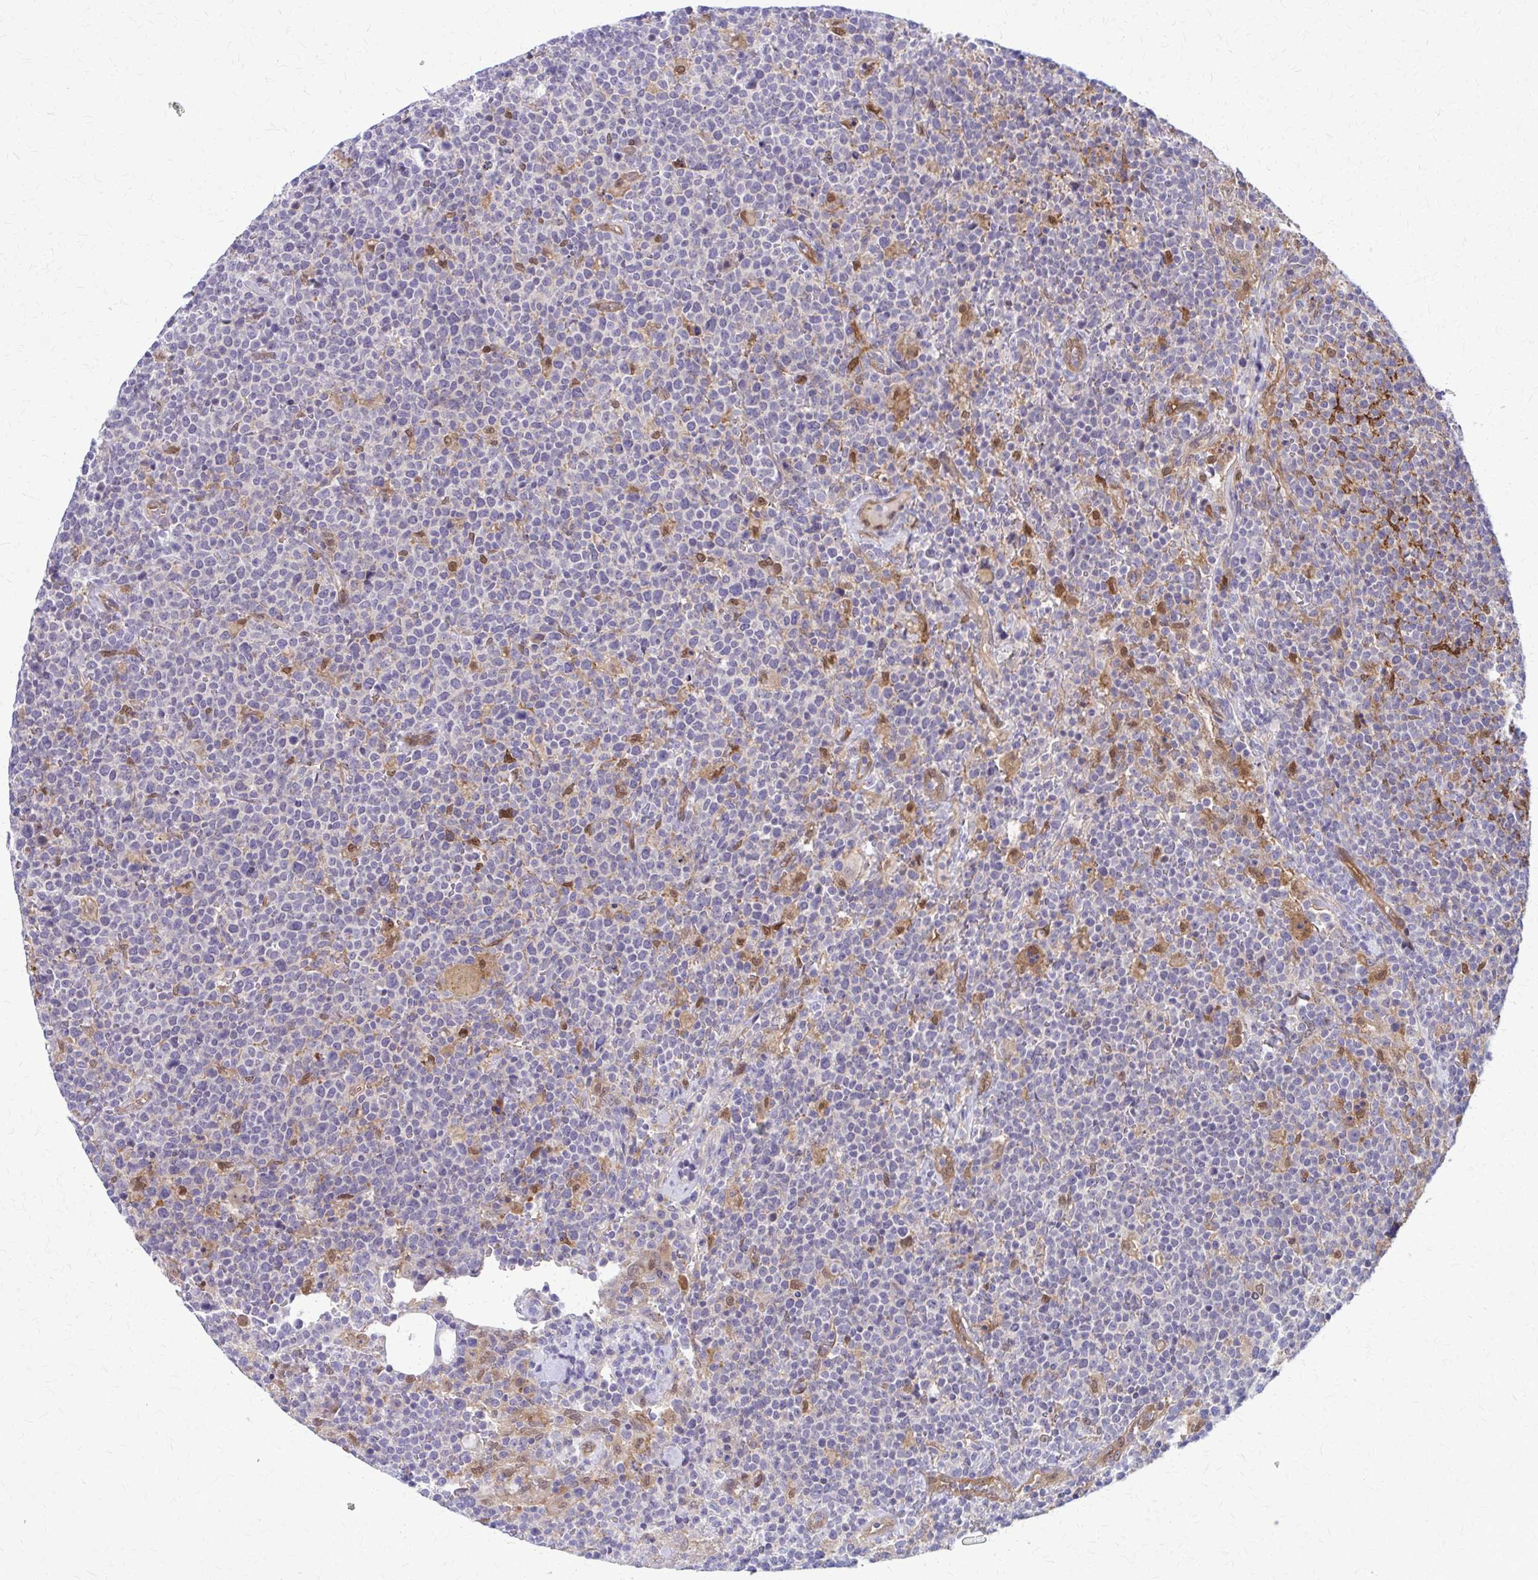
{"staining": {"intensity": "negative", "quantity": "none", "location": "none"}, "tissue": "lymphoma", "cell_type": "Tumor cells", "image_type": "cancer", "snomed": [{"axis": "morphology", "description": "Malignant lymphoma, non-Hodgkin's type, High grade"}, {"axis": "topography", "description": "Lymph node"}], "caption": "The histopathology image reveals no significant expression in tumor cells of high-grade malignant lymphoma, non-Hodgkin's type. The staining is performed using DAB (3,3'-diaminobenzidine) brown chromogen with nuclei counter-stained in using hematoxylin.", "gene": "CLIC2", "patient": {"sex": "male", "age": 61}}